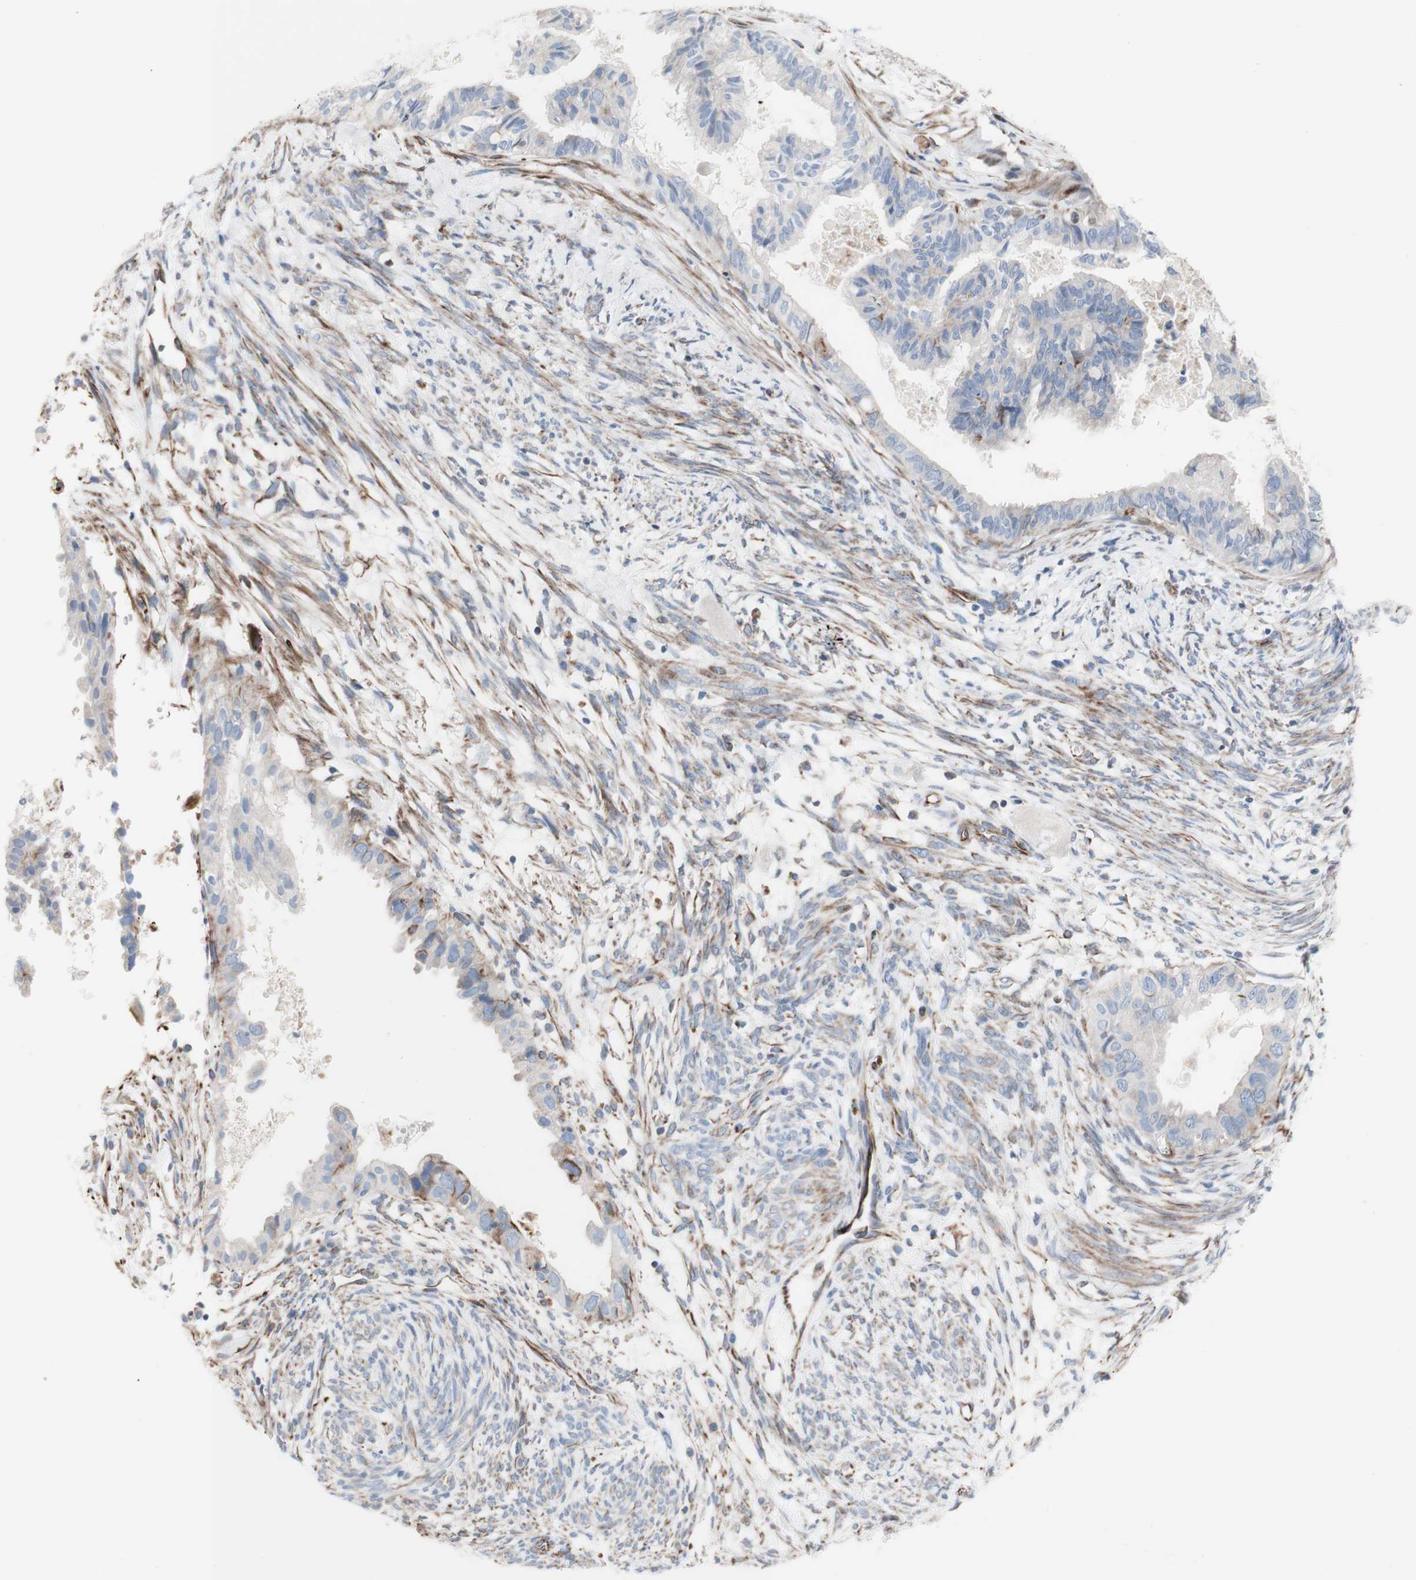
{"staining": {"intensity": "moderate", "quantity": "<25%", "location": "cytoplasmic/membranous"}, "tissue": "cervical cancer", "cell_type": "Tumor cells", "image_type": "cancer", "snomed": [{"axis": "morphology", "description": "Normal tissue, NOS"}, {"axis": "morphology", "description": "Adenocarcinoma, NOS"}, {"axis": "topography", "description": "Cervix"}, {"axis": "topography", "description": "Endometrium"}], "caption": "Protein expression analysis of human cervical cancer reveals moderate cytoplasmic/membranous staining in approximately <25% of tumor cells. (DAB IHC, brown staining for protein, blue staining for nuclei).", "gene": "AGPAT5", "patient": {"sex": "female", "age": 86}}